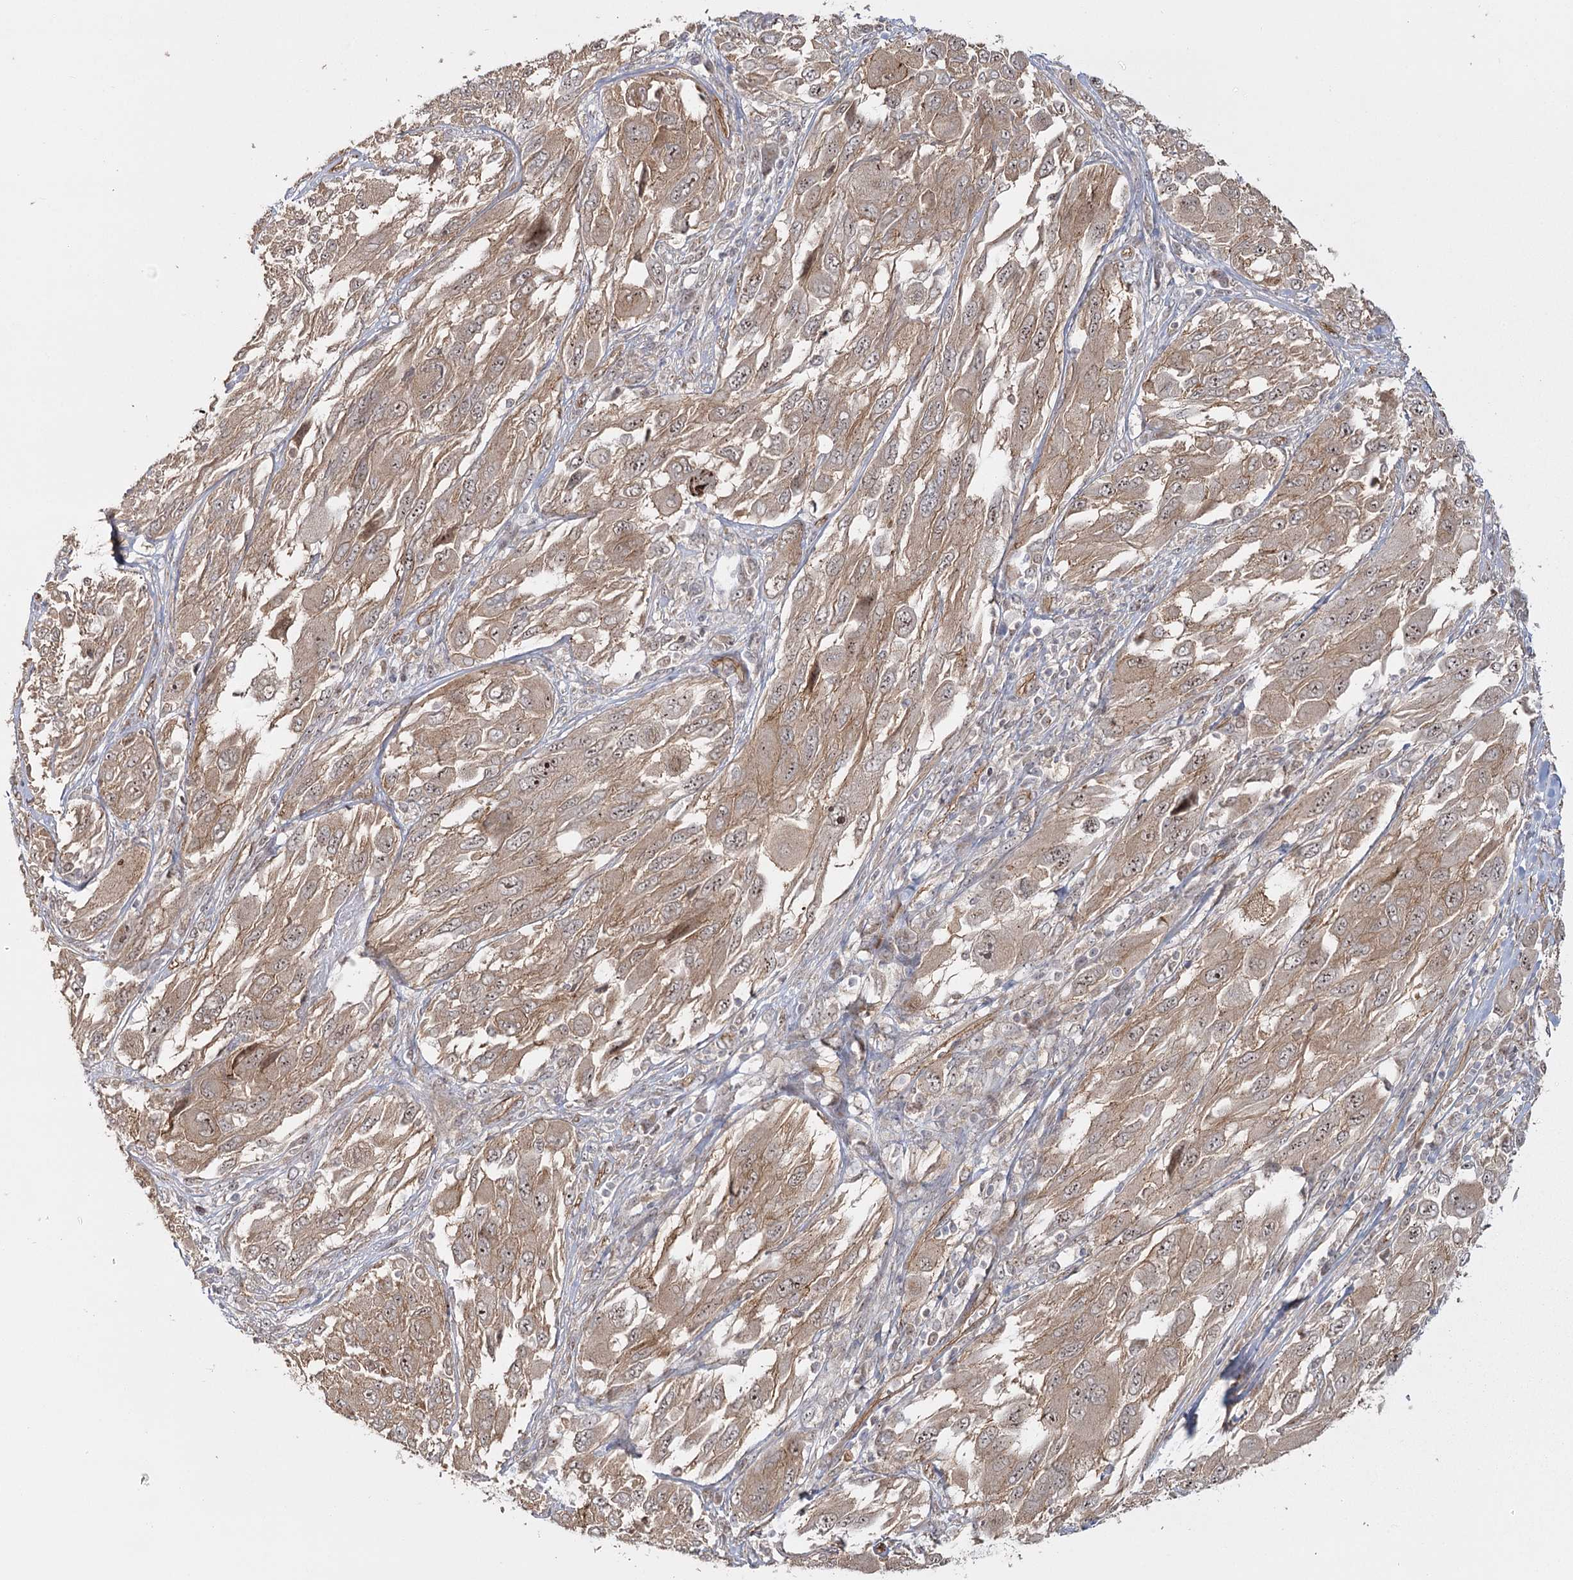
{"staining": {"intensity": "moderate", "quantity": ">75%", "location": "cytoplasmic/membranous,nuclear"}, "tissue": "melanoma", "cell_type": "Tumor cells", "image_type": "cancer", "snomed": [{"axis": "morphology", "description": "Malignant melanoma, NOS"}, {"axis": "topography", "description": "Skin"}], "caption": "Human malignant melanoma stained for a protein (brown) shows moderate cytoplasmic/membranous and nuclear positive expression in approximately >75% of tumor cells.", "gene": "RPP14", "patient": {"sex": "female", "age": 91}}